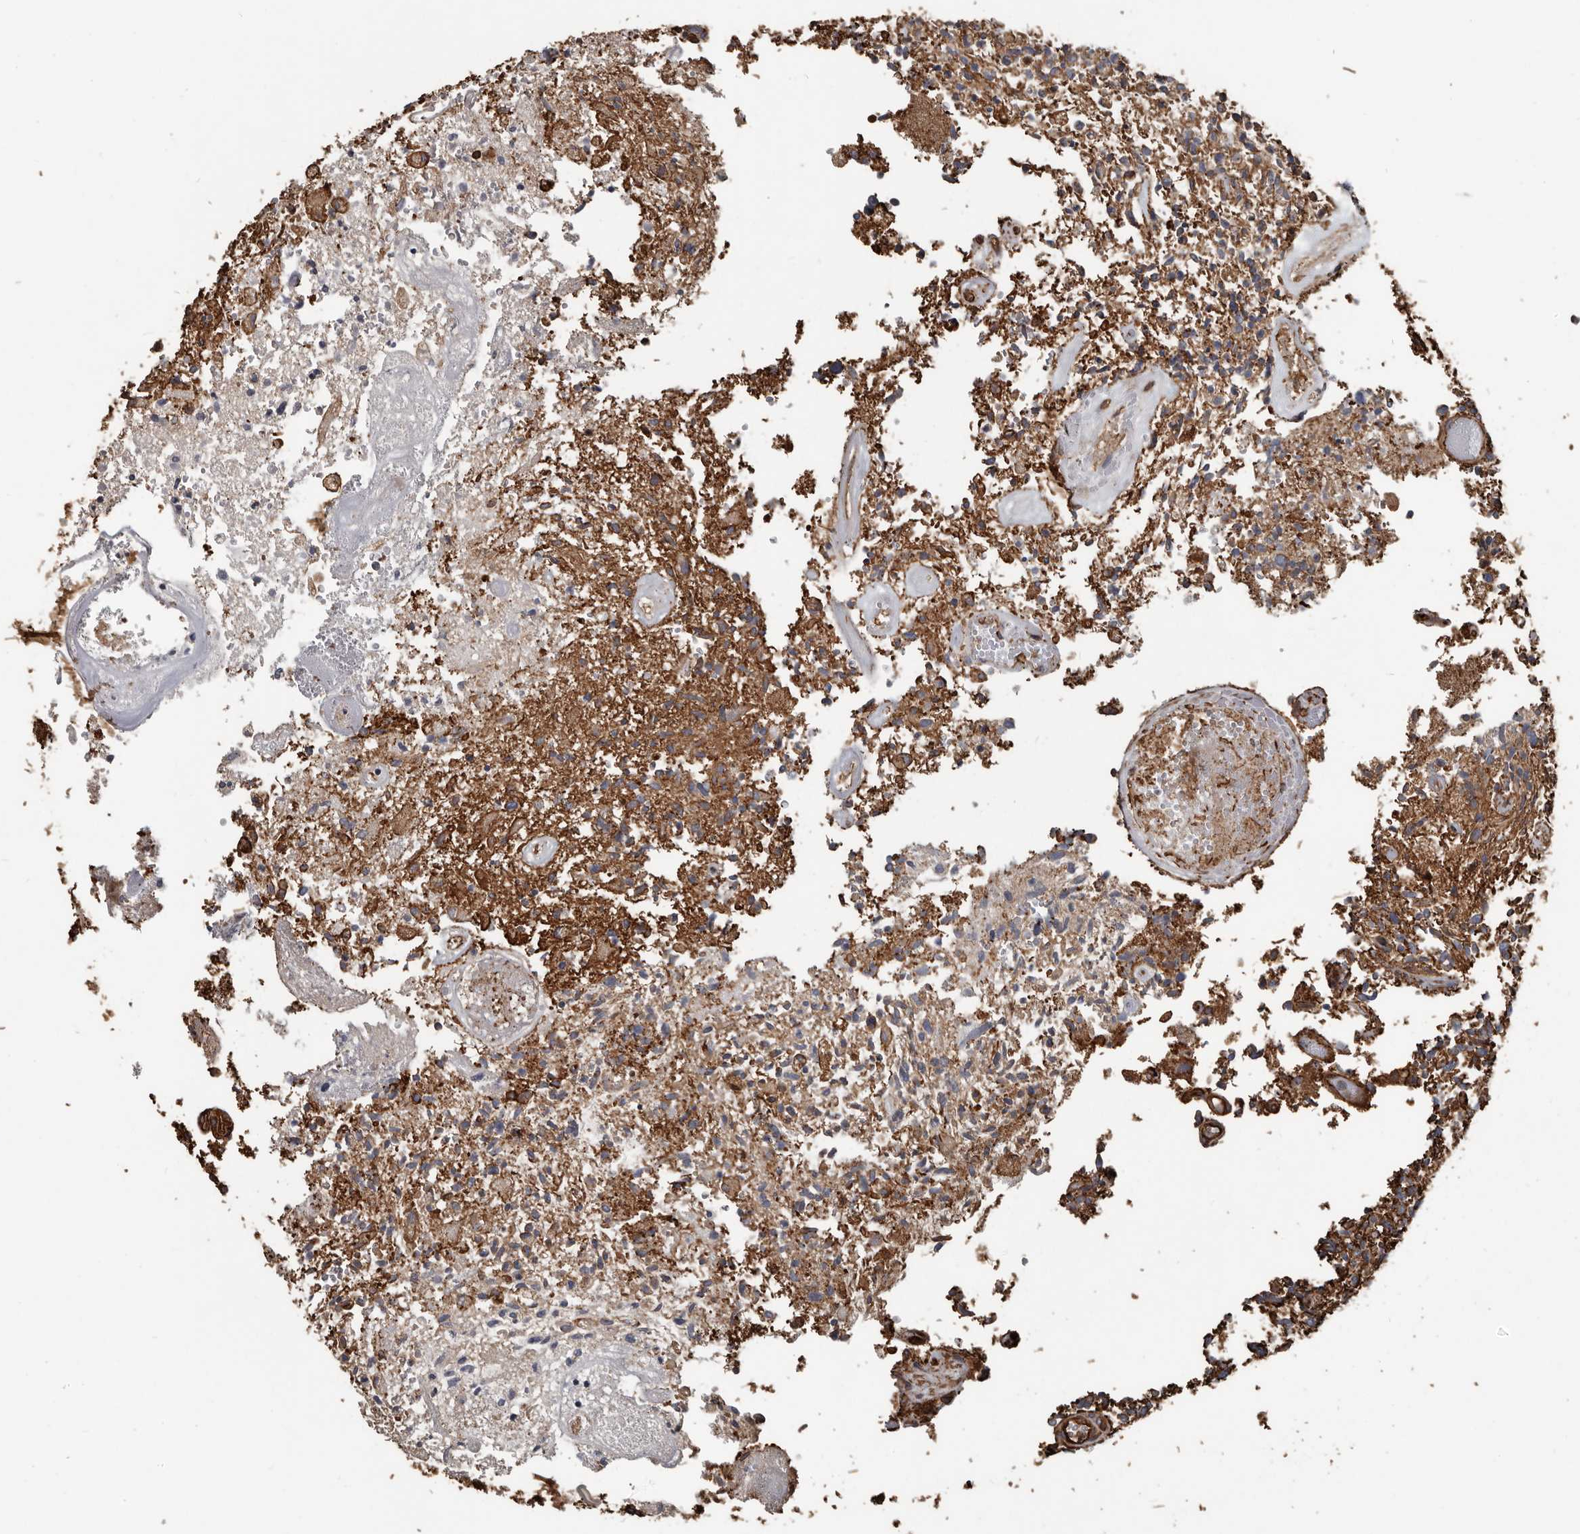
{"staining": {"intensity": "strong", "quantity": ">75%", "location": "cytoplasmic/membranous"}, "tissue": "glioma", "cell_type": "Tumor cells", "image_type": "cancer", "snomed": [{"axis": "morphology", "description": "Glioma, malignant, High grade"}, {"axis": "topography", "description": "Brain"}], "caption": "Protein staining exhibits strong cytoplasmic/membranous expression in about >75% of tumor cells in malignant glioma (high-grade).", "gene": "DENND6B", "patient": {"sex": "male", "age": 72}}